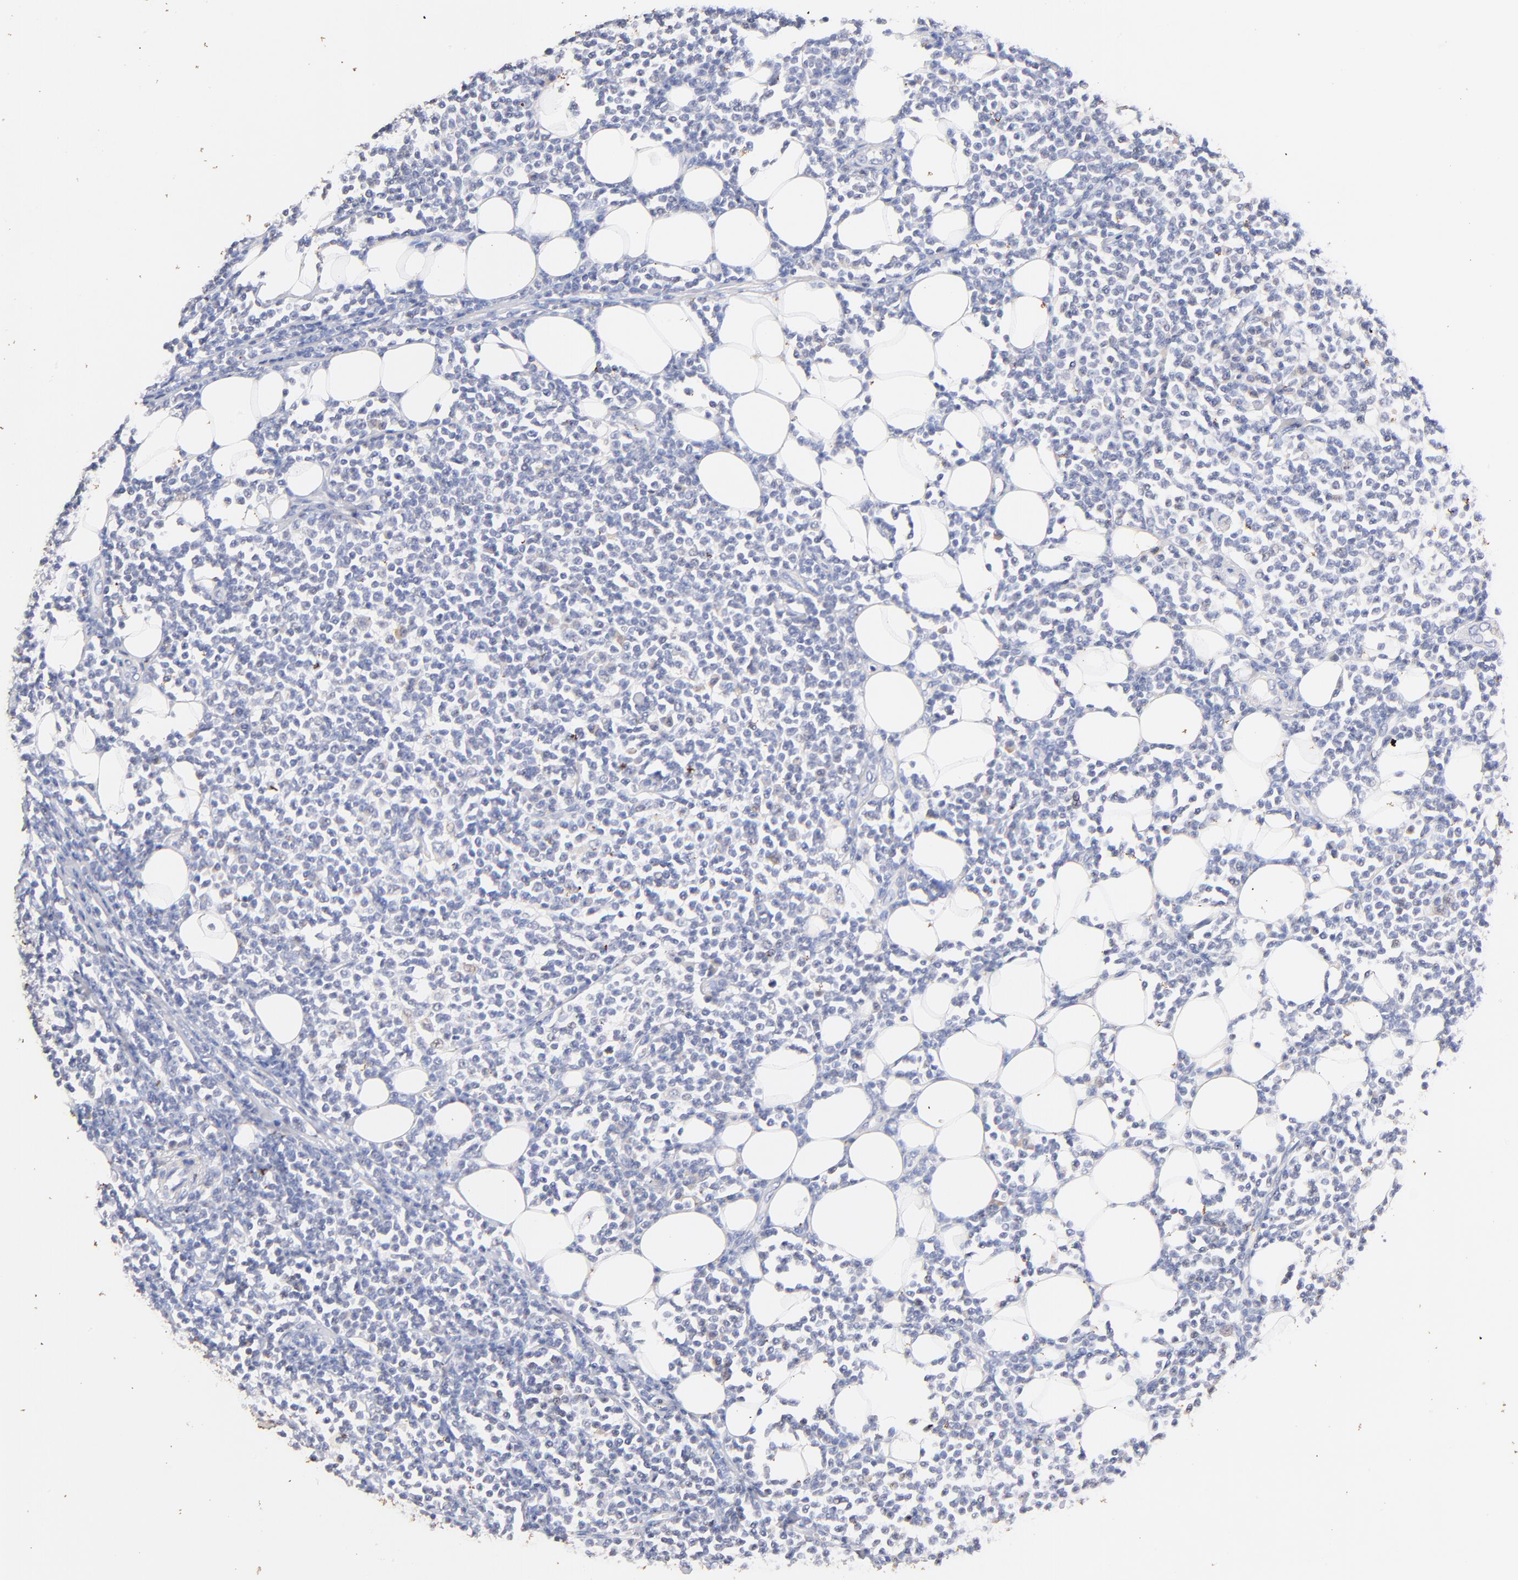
{"staining": {"intensity": "negative", "quantity": "none", "location": "none"}, "tissue": "lymphoma", "cell_type": "Tumor cells", "image_type": "cancer", "snomed": [{"axis": "morphology", "description": "Malignant lymphoma, non-Hodgkin's type, Low grade"}, {"axis": "topography", "description": "Soft tissue"}], "caption": "Photomicrograph shows no significant protein expression in tumor cells of low-grade malignant lymphoma, non-Hodgkin's type. (Immunohistochemistry (ihc), brightfield microscopy, high magnification).", "gene": "IGLV7-43", "patient": {"sex": "male", "age": 92}}